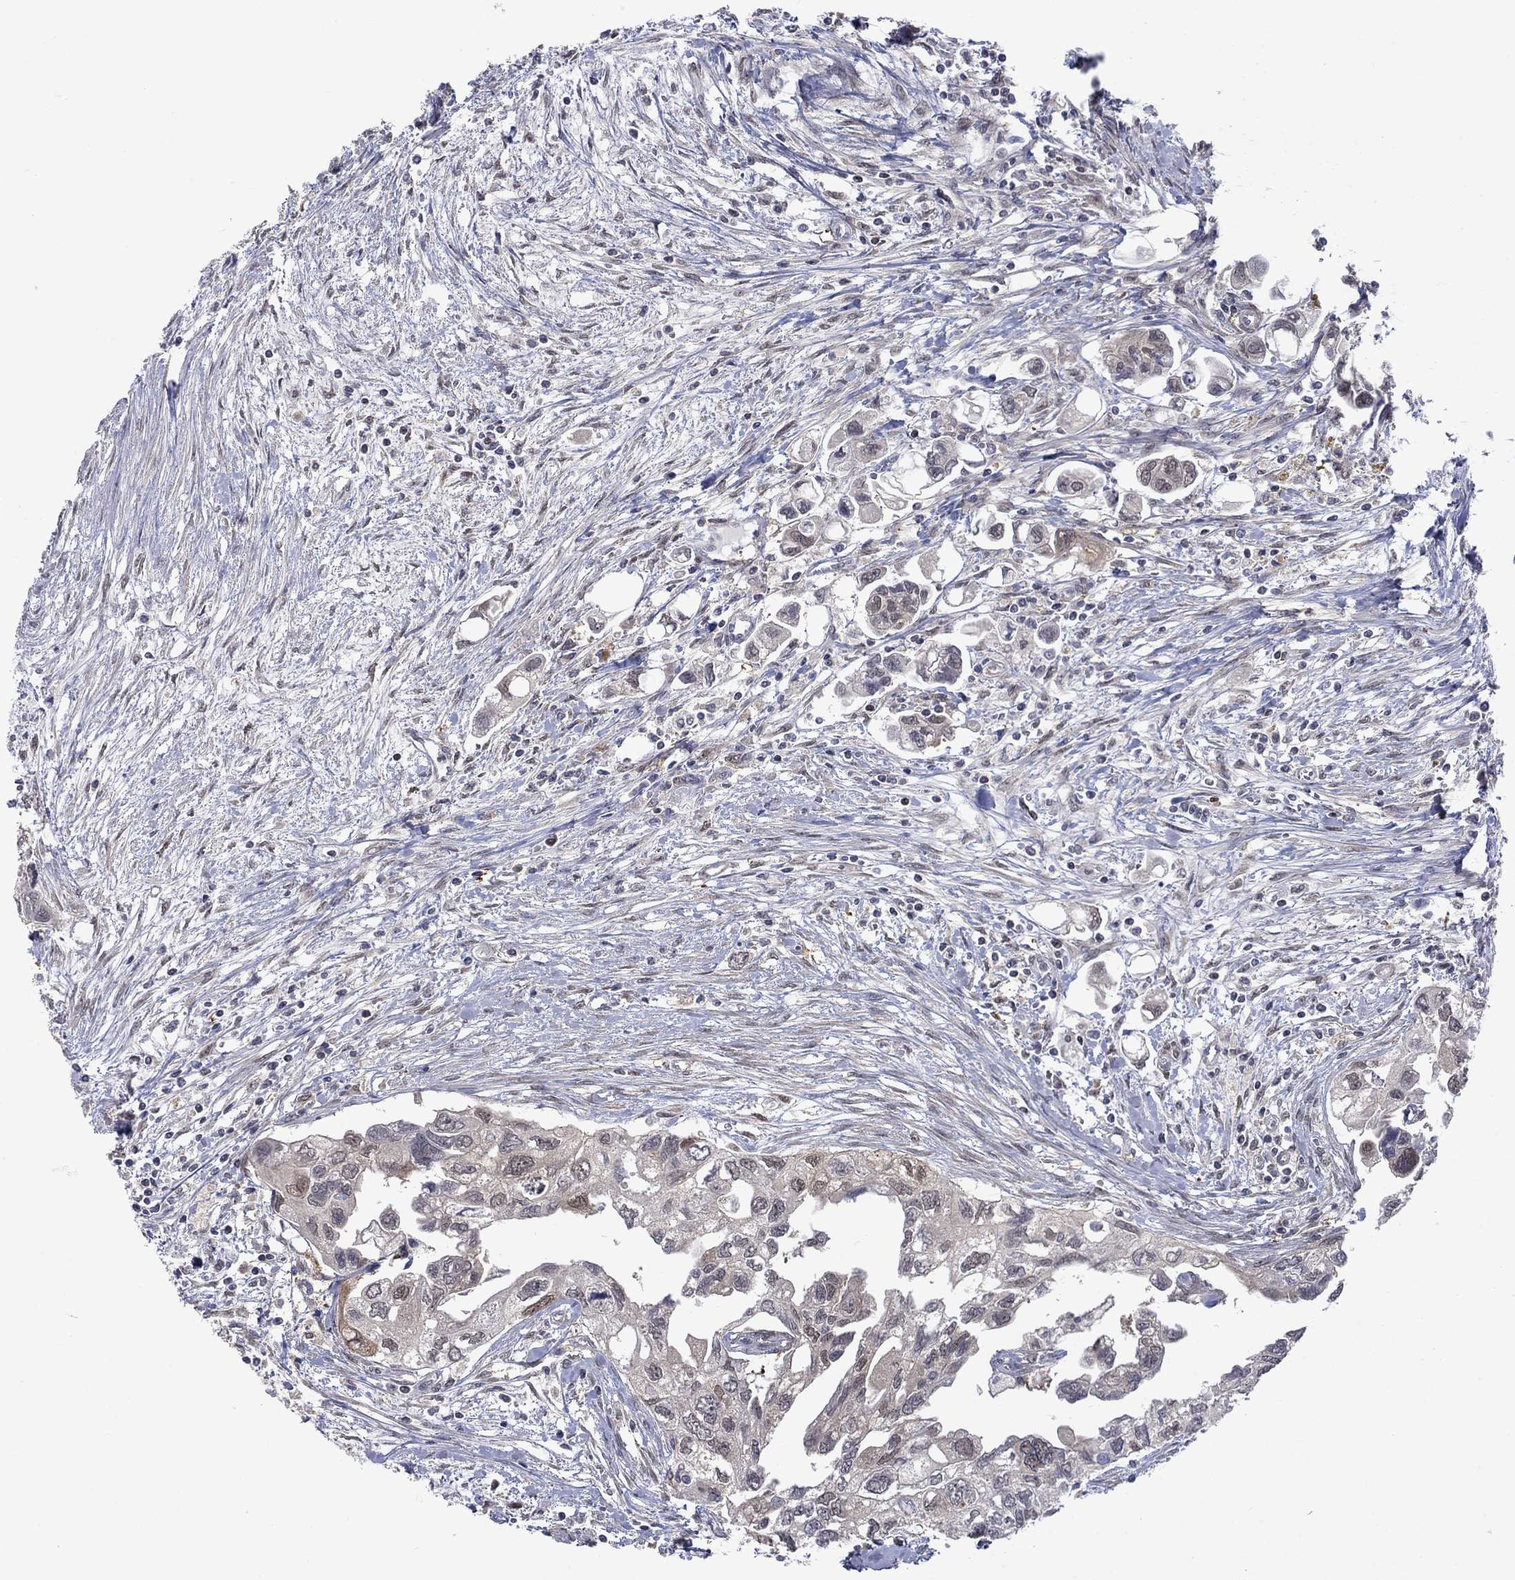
{"staining": {"intensity": "negative", "quantity": "none", "location": "none"}, "tissue": "urothelial cancer", "cell_type": "Tumor cells", "image_type": "cancer", "snomed": [{"axis": "morphology", "description": "Urothelial carcinoma, High grade"}, {"axis": "topography", "description": "Urinary bladder"}], "caption": "Tumor cells show no significant protein staining in urothelial cancer. The staining was performed using DAB (3,3'-diaminobenzidine) to visualize the protein expression in brown, while the nuclei were stained in blue with hematoxylin (Magnification: 20x).", "gene": "CBR1", "patient": {"sex": "male", "age": 59}}